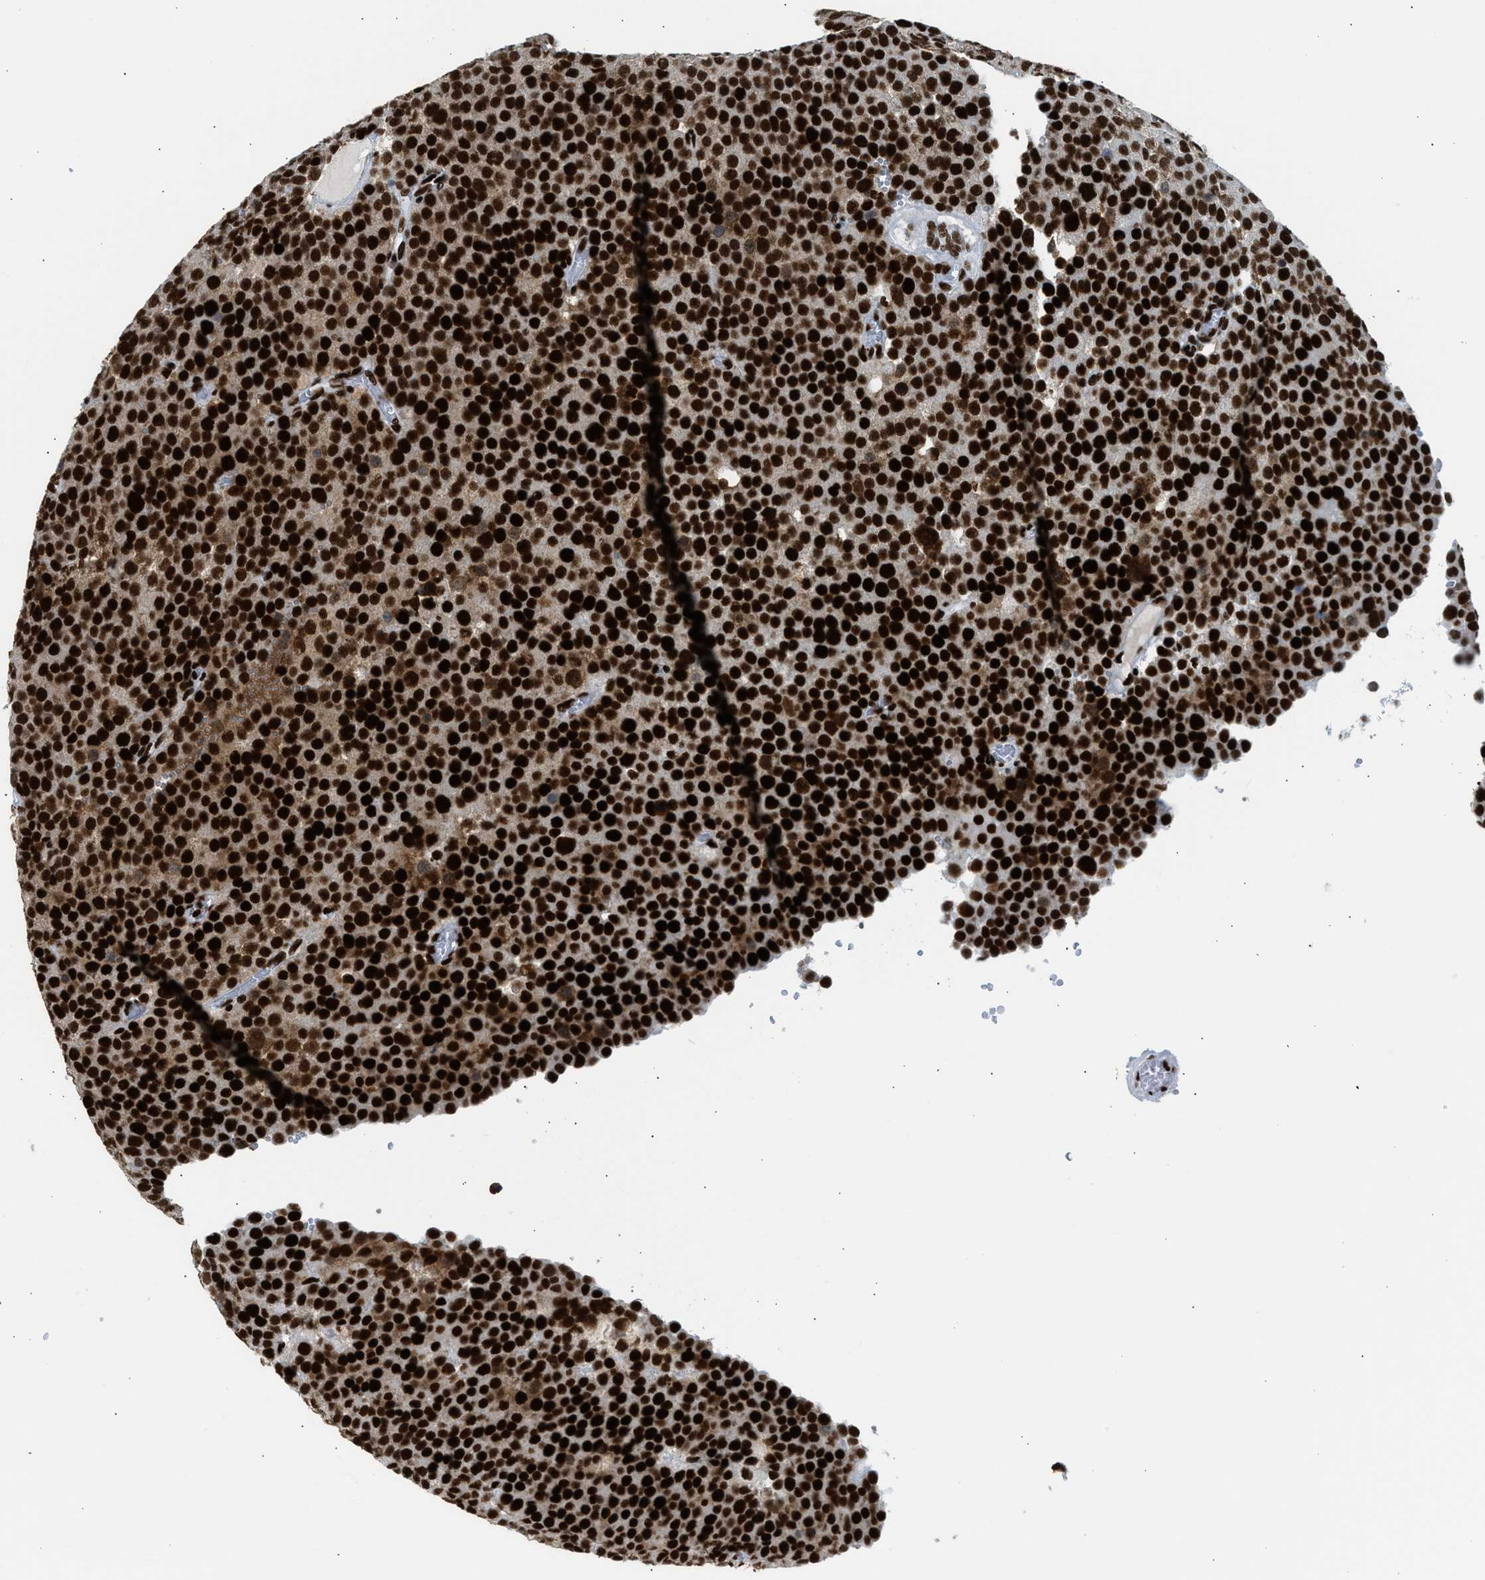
{"staining": {"intensity": "strong", "quantity": ">75%", "location": "cytoplasmic/membranous,nuclear"}, "tissue": "testis cancer", "cell_type": "Tumor cells", "image_type": "cancer", "snomed": [{"axis": "morphology", "description": "Normal tissue, NOS"}, {"axis": "morphology", "description": "Seminoma, NOS"}, {"axis": "topography", "description": "Testis"}], "caption": "Testis cancer stained for a protein (brown) demonstrates strong cytoplasmic/membranous and nuclear positive staining in approximately >75% of tumor cells.", "gene": "PIF1", "patient": {"sex": "male", "age": 71}}